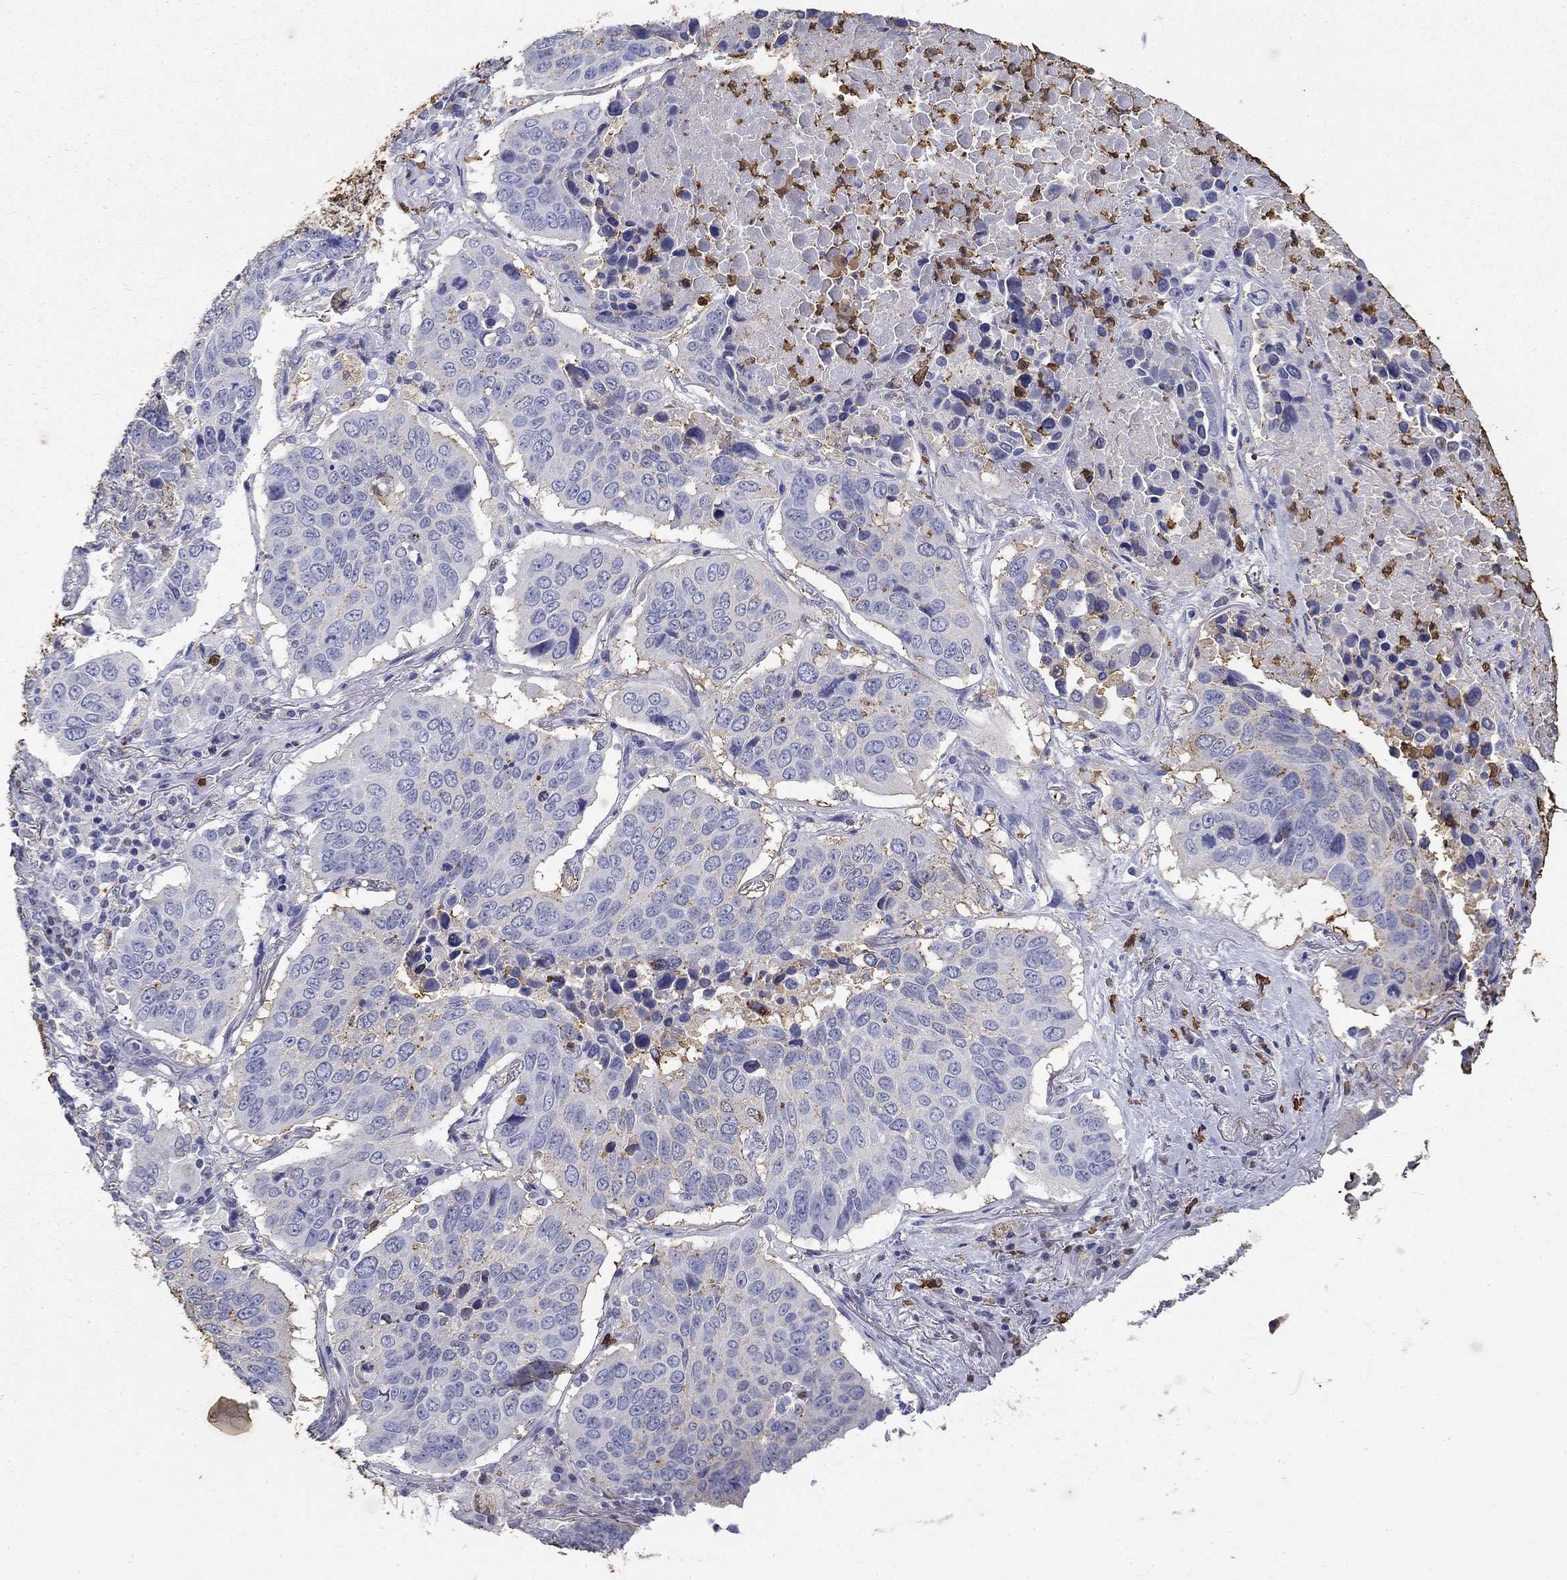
{"staining": {"intensity": "negative", "quantity": "none", "location": "none"}, "tissue": "lung cancer", "cell_type": "Tumor cells", "image_type": "cancer", "snomed": [{"axis": "morphology", "description": "Normal tissue, NOS"}, {"axis": "morphology", "description": "Squamous cell carcinoma, NOS"}, {"axis": "topography", "description": "Bronchus"}, {"axis": "topography", "description": "Lung"}], "caption": "The immunohistochemistry histopathology image has no significant positivity in tumor cells of lung cancer (squamous cell carcinoma) tissue. (Brightfield microscopy of DAB (3,3'-diaminobenzidine) IHC at high magnification).", "gene": "IGSF8", "patient": {"sex": "male", "age": 64}}